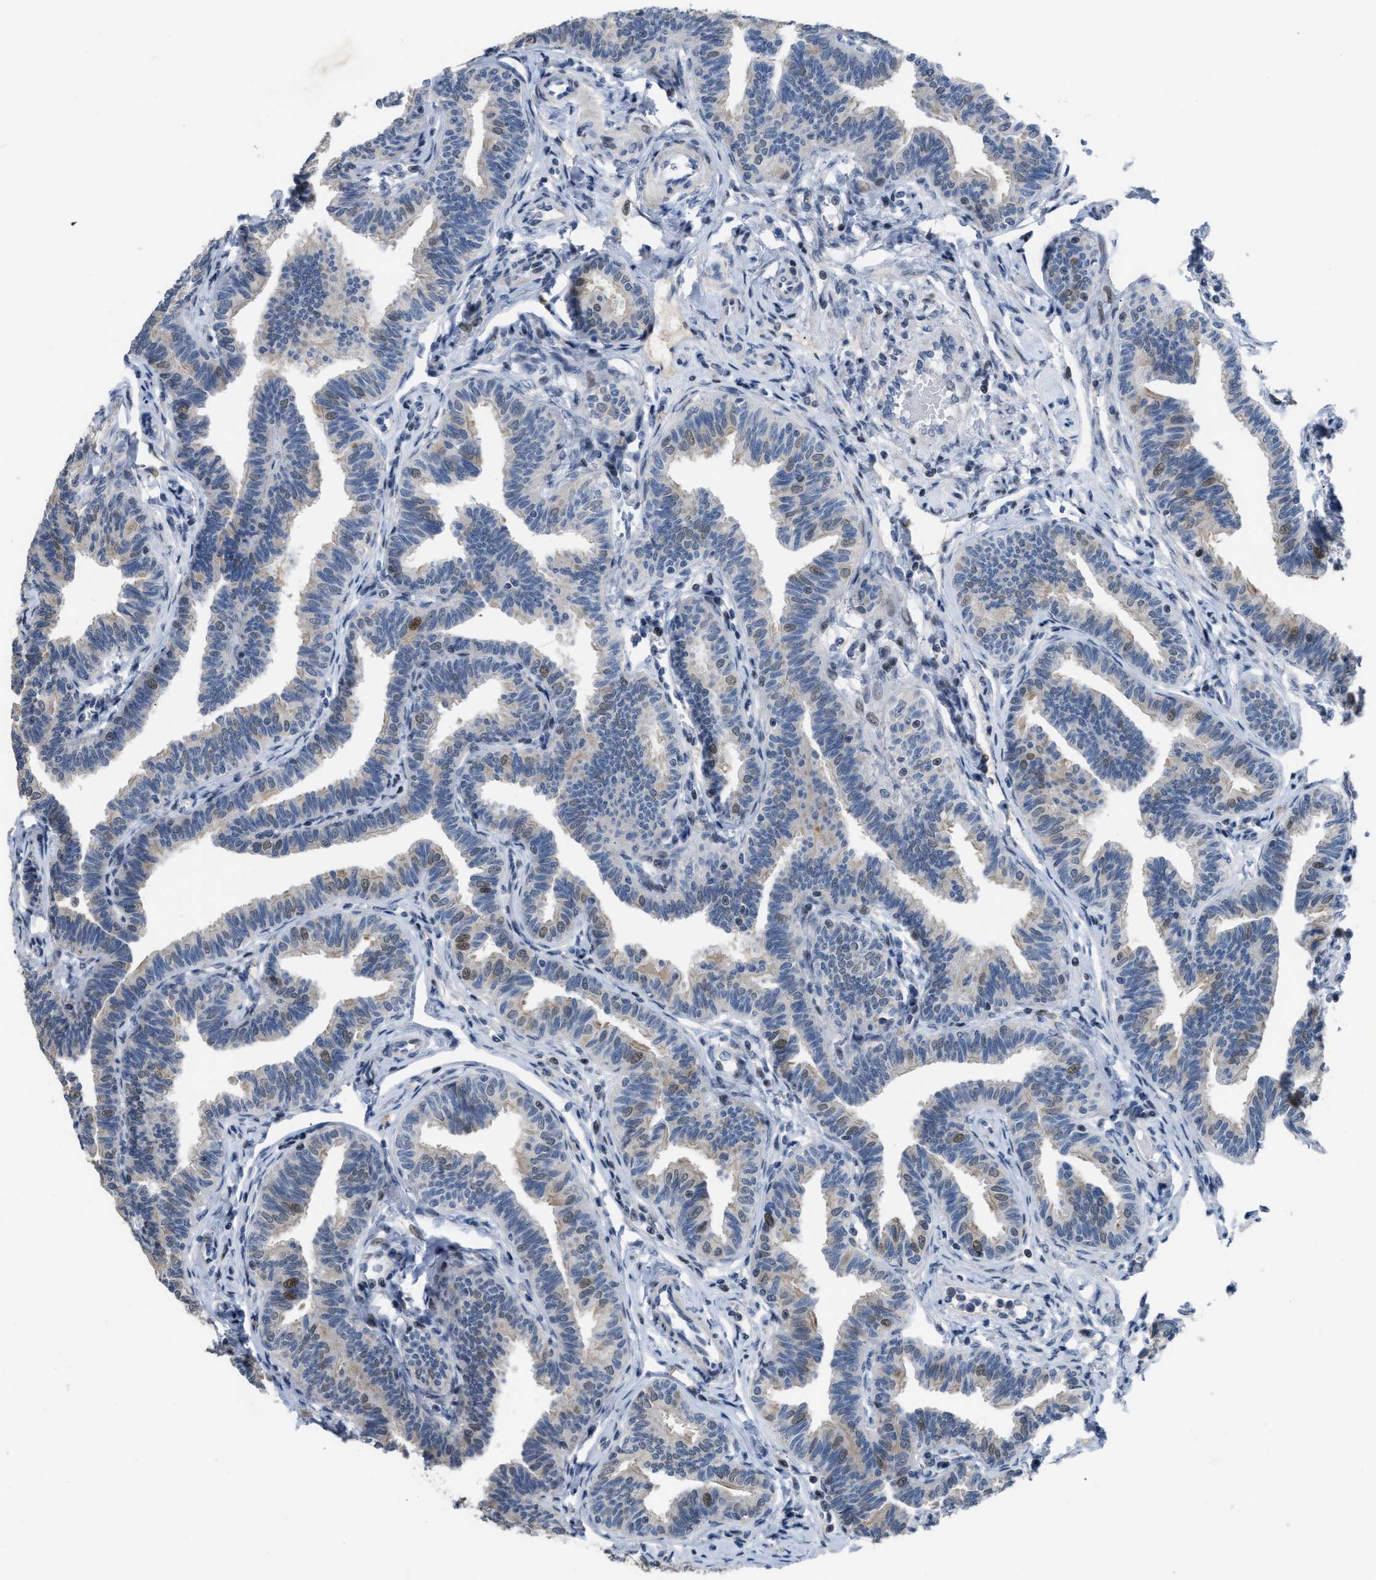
{"staining": {"intensity": "weak", "quantity": "<25%", "location": "nuclear"}, "tissue": "fallopian tube", "cell_type": "Glandular cells", "image_type": "normal", "snomed": [{"axis": "morphology", "description": "Normal tissue, NOS"}, {"axis": "topography", "description": "Fallopian tube"}, {"axis": "topography", "description": "Ovary"}], "caption": "Immunohistochemistry (IHC) of normal human fallopian tube shows no staining in glandular cells. The staining is performed using DAB (3,3'-diaminobenzidine) brown chromogen with nuclei counter-stained in using hematoxylin.", "gene": "SETDB1", "patient": {"sex": "female", "age": 23}}